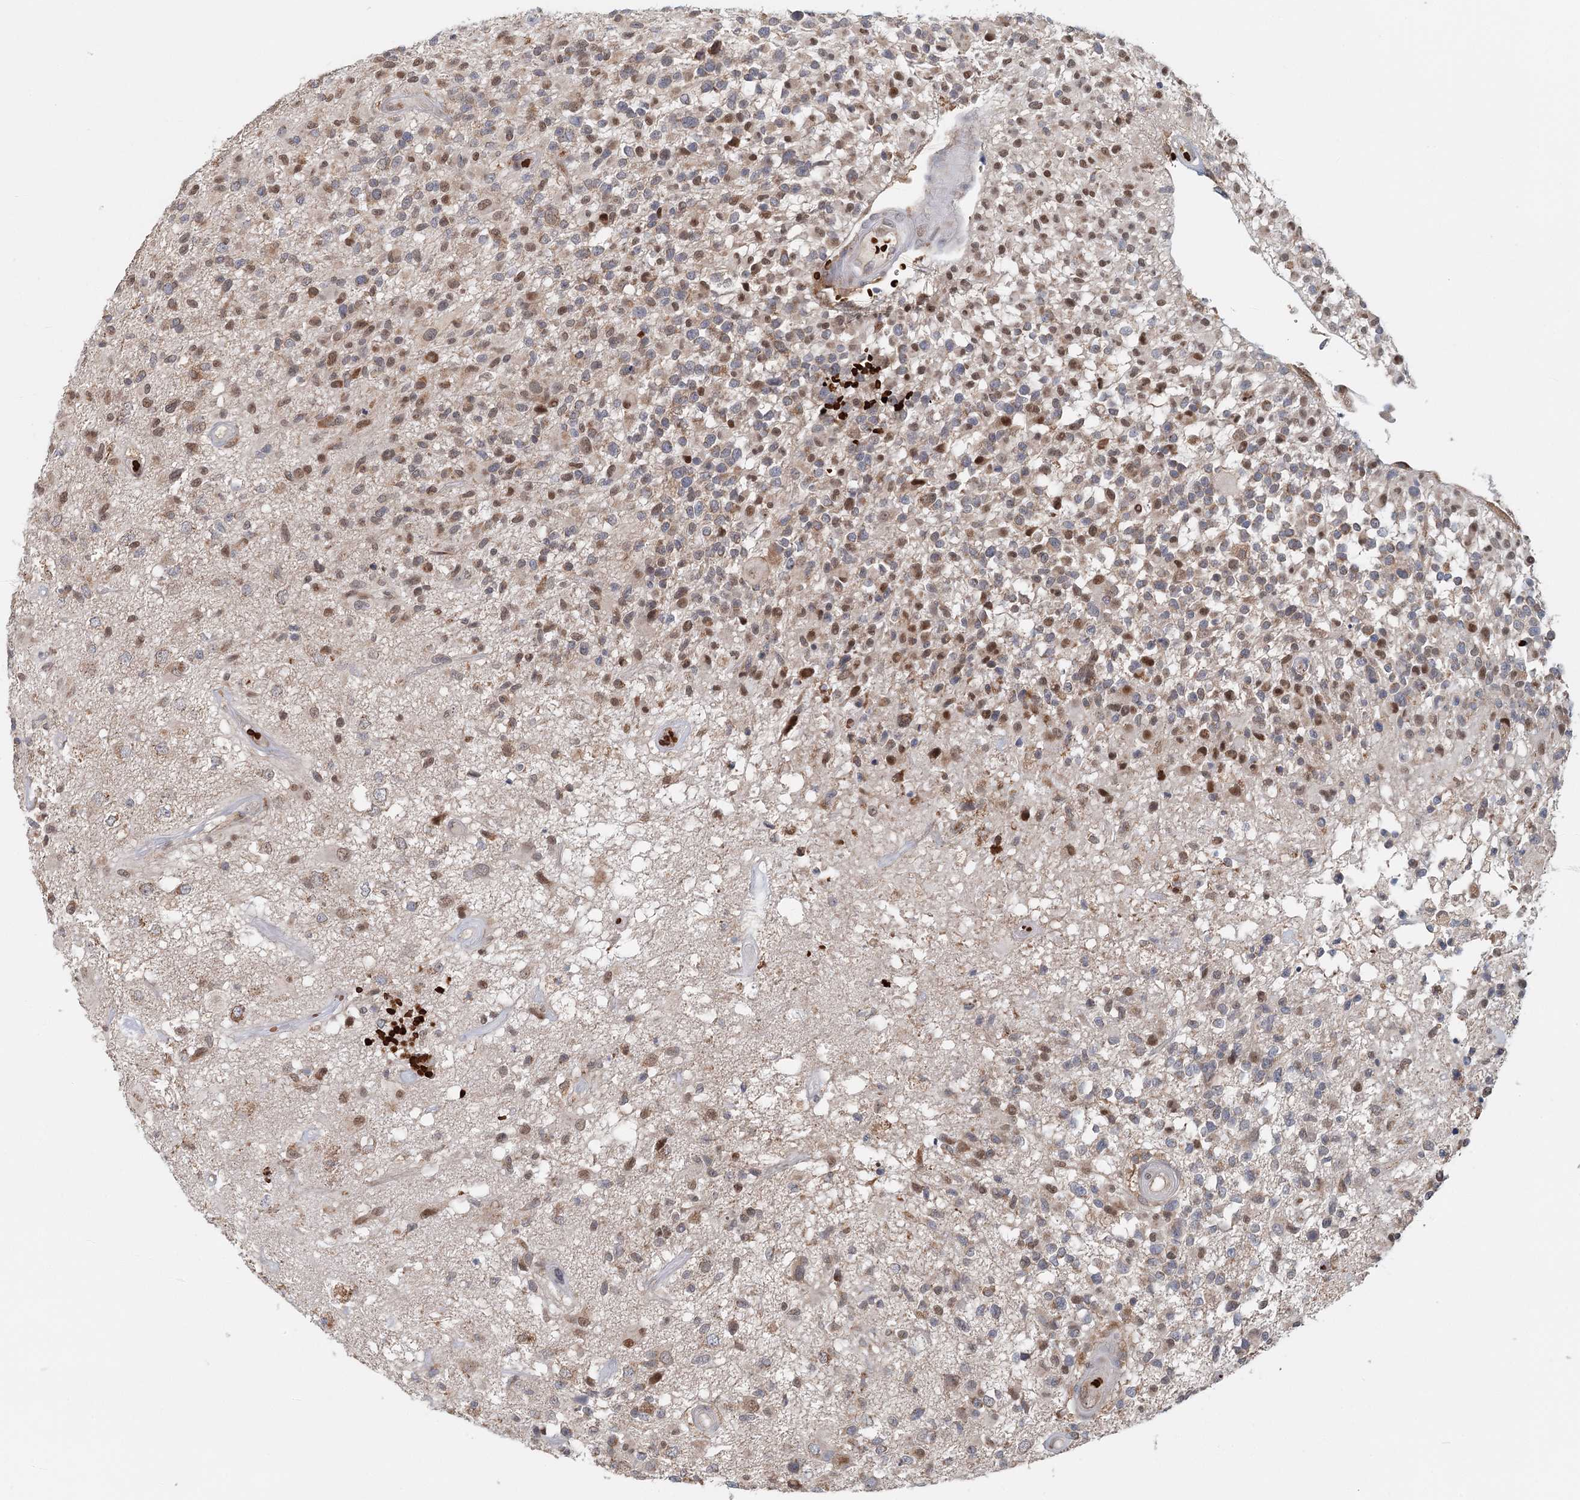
{"staining": {"intensity": "moderate", "quantity": "25%-75%", "location": "cytoplasmic/membranous,nuclear"}, "tissue": "glioma", "cell_type": "Tumor cells", "image_type": "cancer", "snomed": [{"axis": "morphology", "description": "Glioma, malignant, High grade"}, {"axis": "morphology", "description": "Glioblastoma, NOS"}, {"axis": "topography", "description": "Brain"}], "caption": "Immunohistochemical staining of human glioma reveals medium levels of moderate cytoplasmic/membranous and nuclear positivity in about 25%-75% of tumor cells. Immunohistochemistry (ihc) stains the protein in brown and the nuclei are stained blue.", "gene": "ADK", "patient": {"sex": "male", "age": 60}}